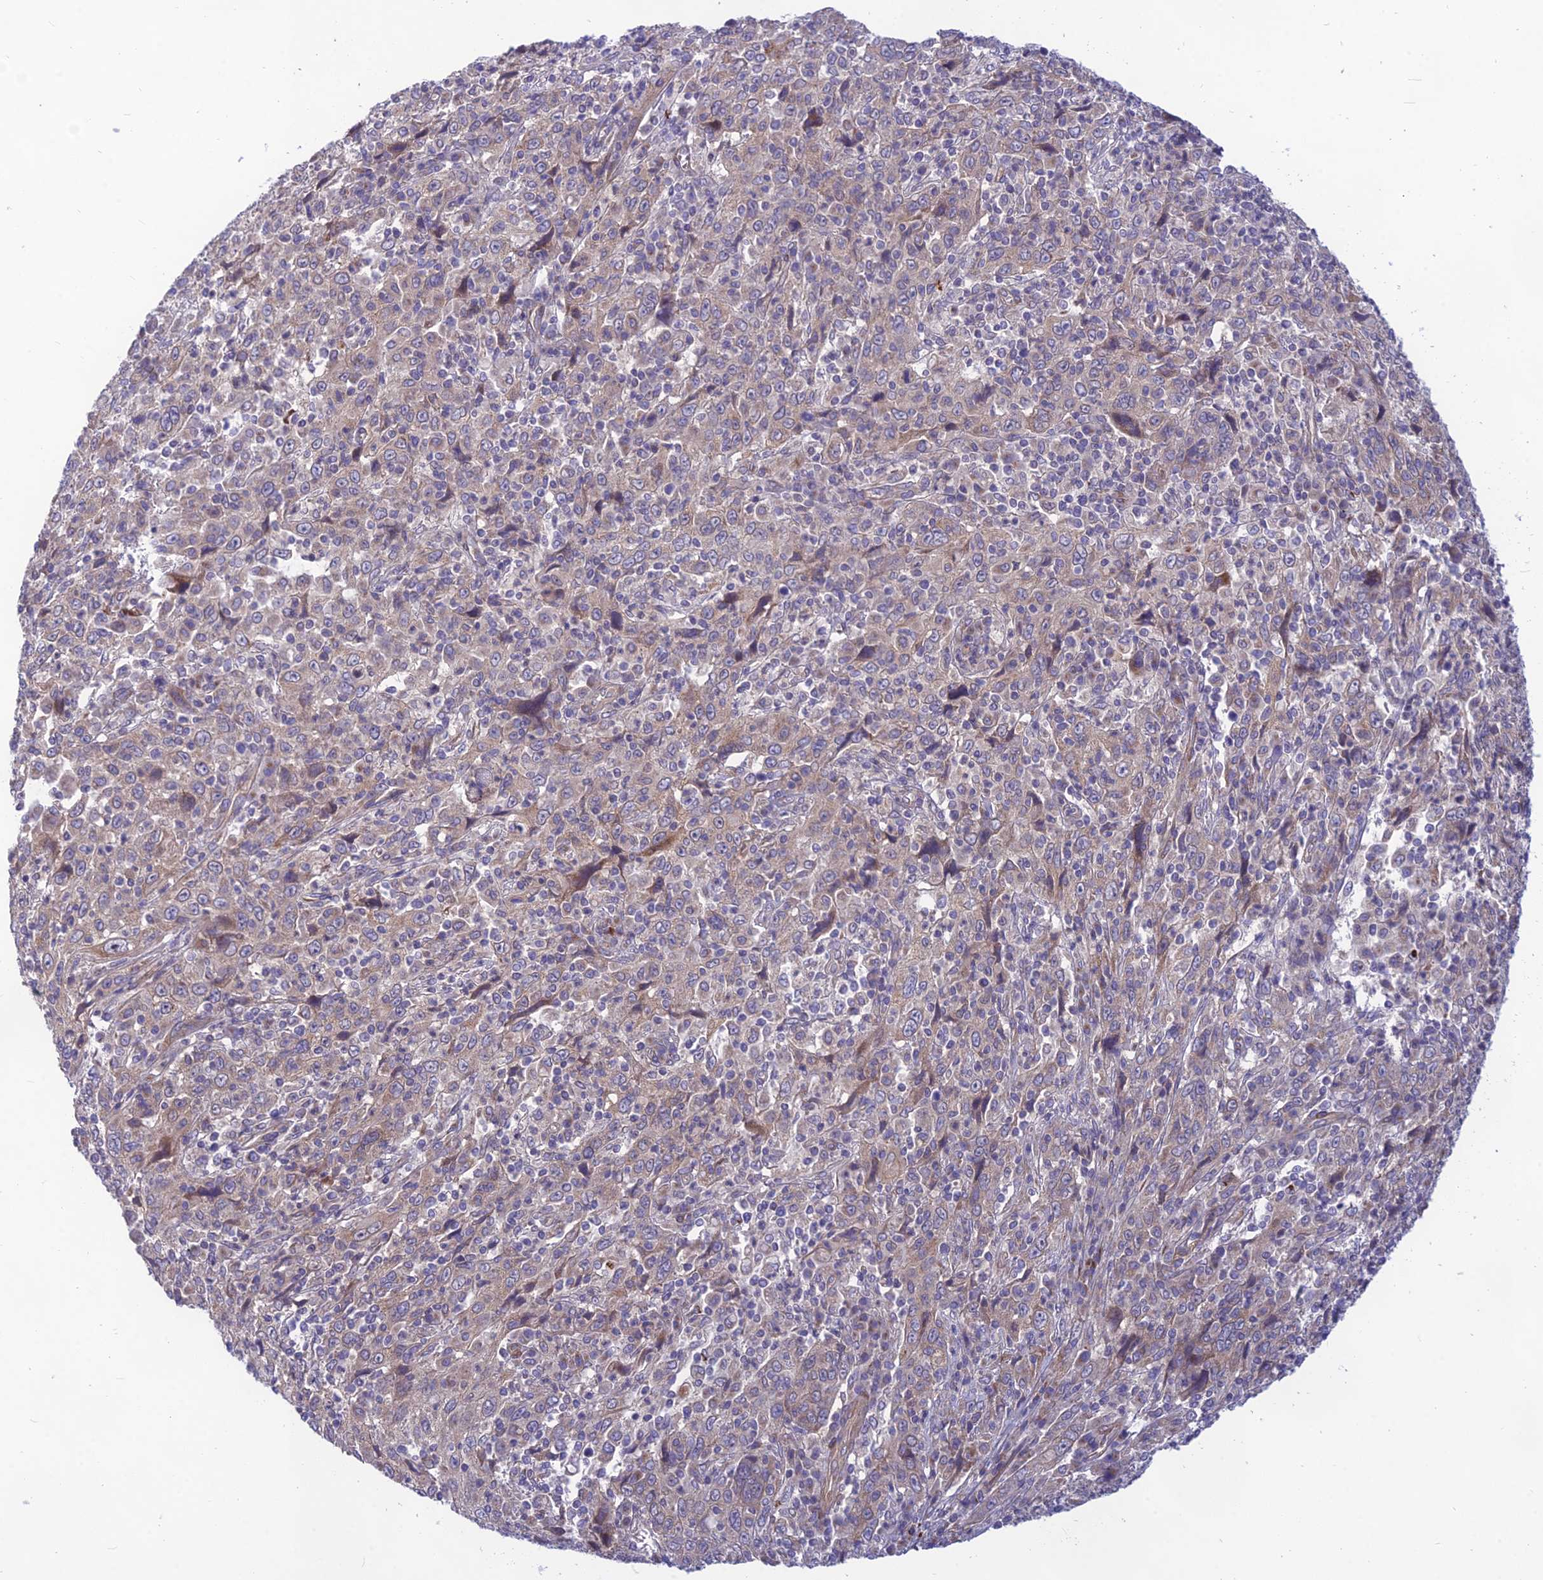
{"staining": {"intensity": "weak", "quantity": "25%-75%", "location": "cytoplasmic/membranous"}, "tissue": "cervical cancer", "cell_type": "Tumor cells", "image_type": "cancer", "snomed": [{"axis": "morphology", "description": "Squamous cell carcinoma, NOS"}, {"axis": "topography", "description": "Cervix"}], "caption": "There is low levels of weak cytoplasmic/membranous expression in tumor cells of cervical cancer, as demonstrated by immunohistochemical staining (brown color).", "gene": "PTCD2", "patient": {"sex": "female", "age": 46}}